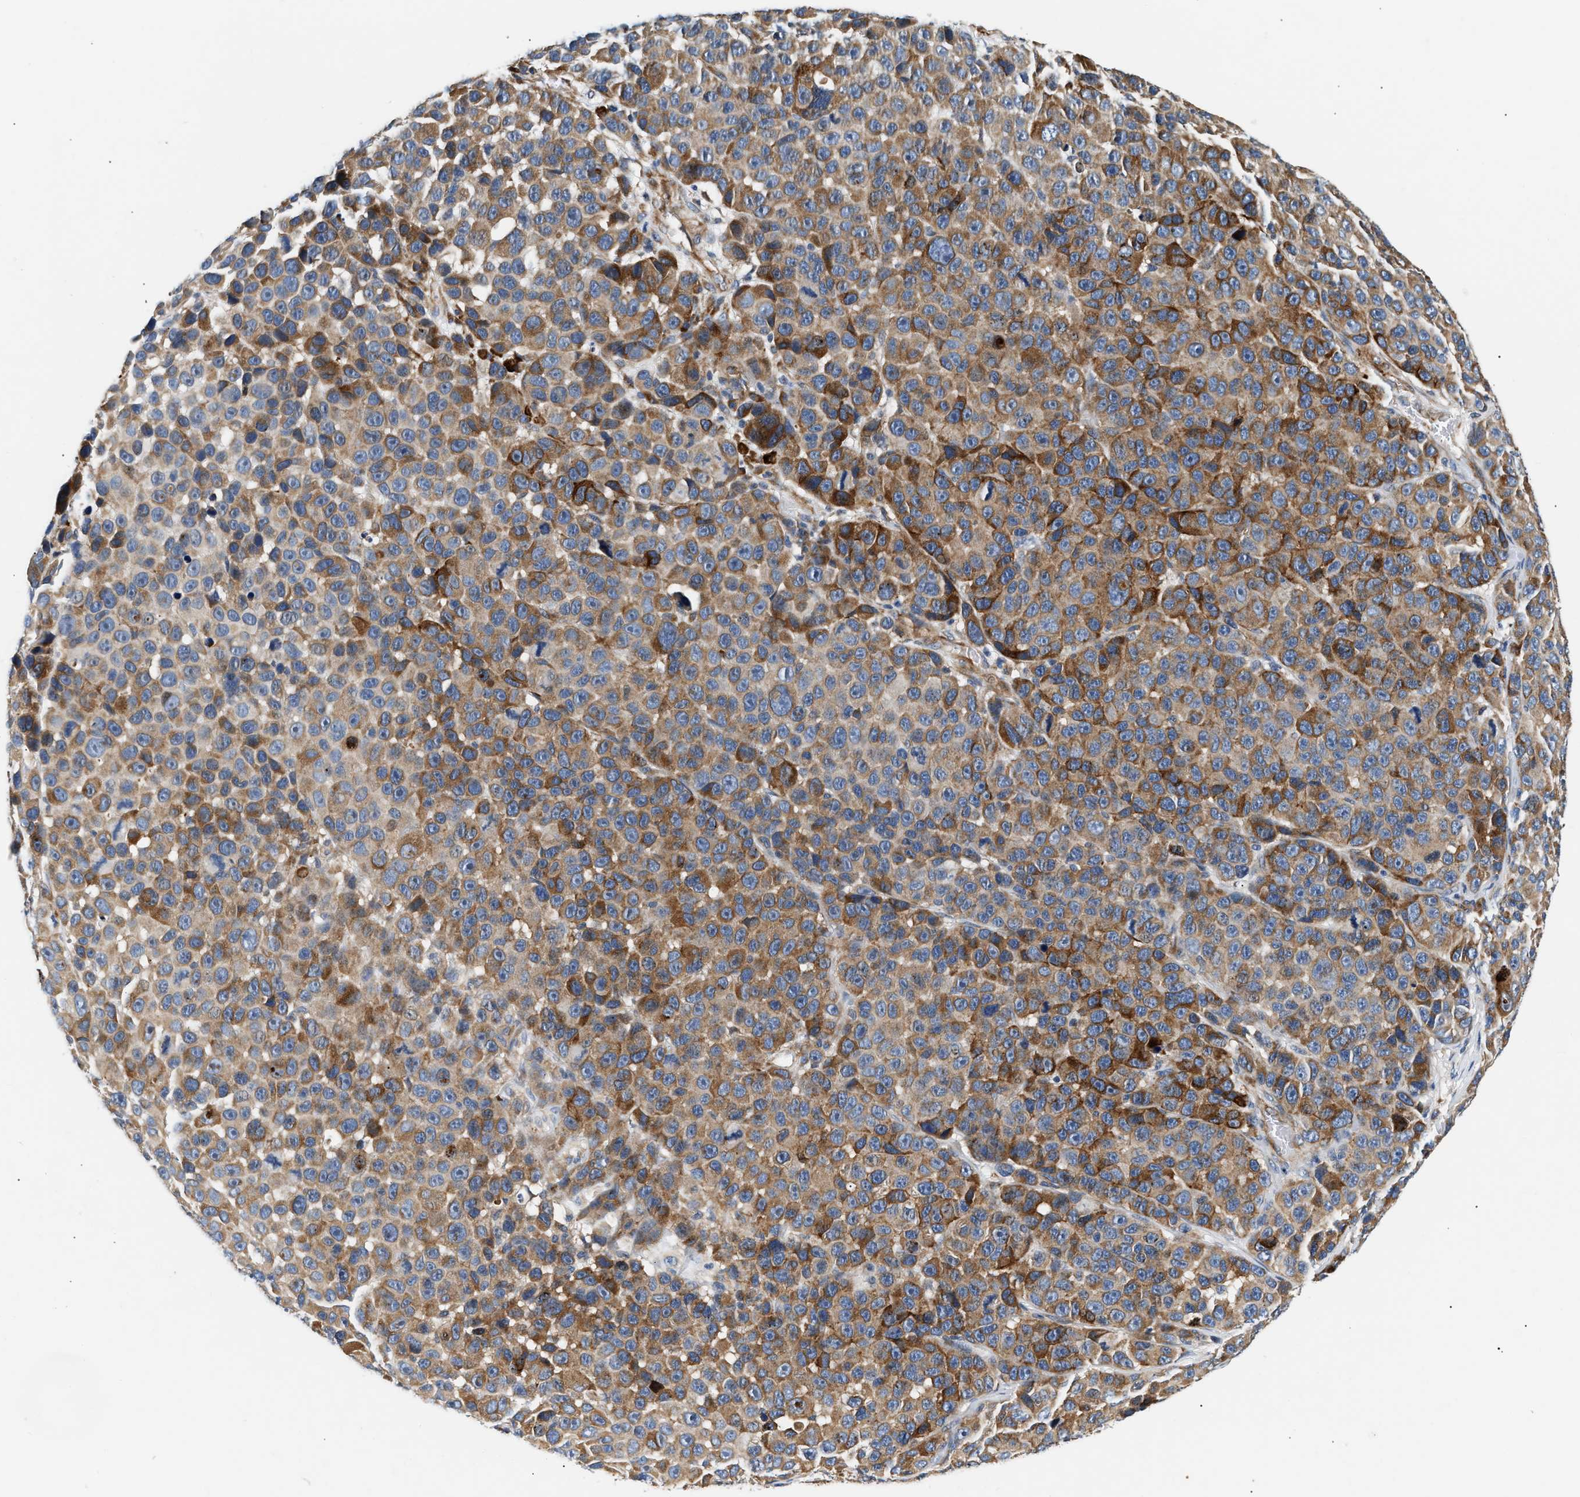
{"staining": {"intensity": "moderate", "quantity": ">75%", "location": "cytoplasmic/membranous"}, "tissue": "melanoma", "cell_type": "Tumor cells", "image_type": "cancer", "snomed": [{"axis": "morphology", "description": "Malignant melanoma, NOS"}, {"axis": "topography", "description": "Skin"}], "caption": "Immunohistochemical staining of melanoma displays medium levels of moderate cytoplasmic/membranous protein positivity in approximately >75% of tumor cells. Nuclei are stained in blue.", "gene": "IFT74", "patient": {"sex": "male", "age": 53}}